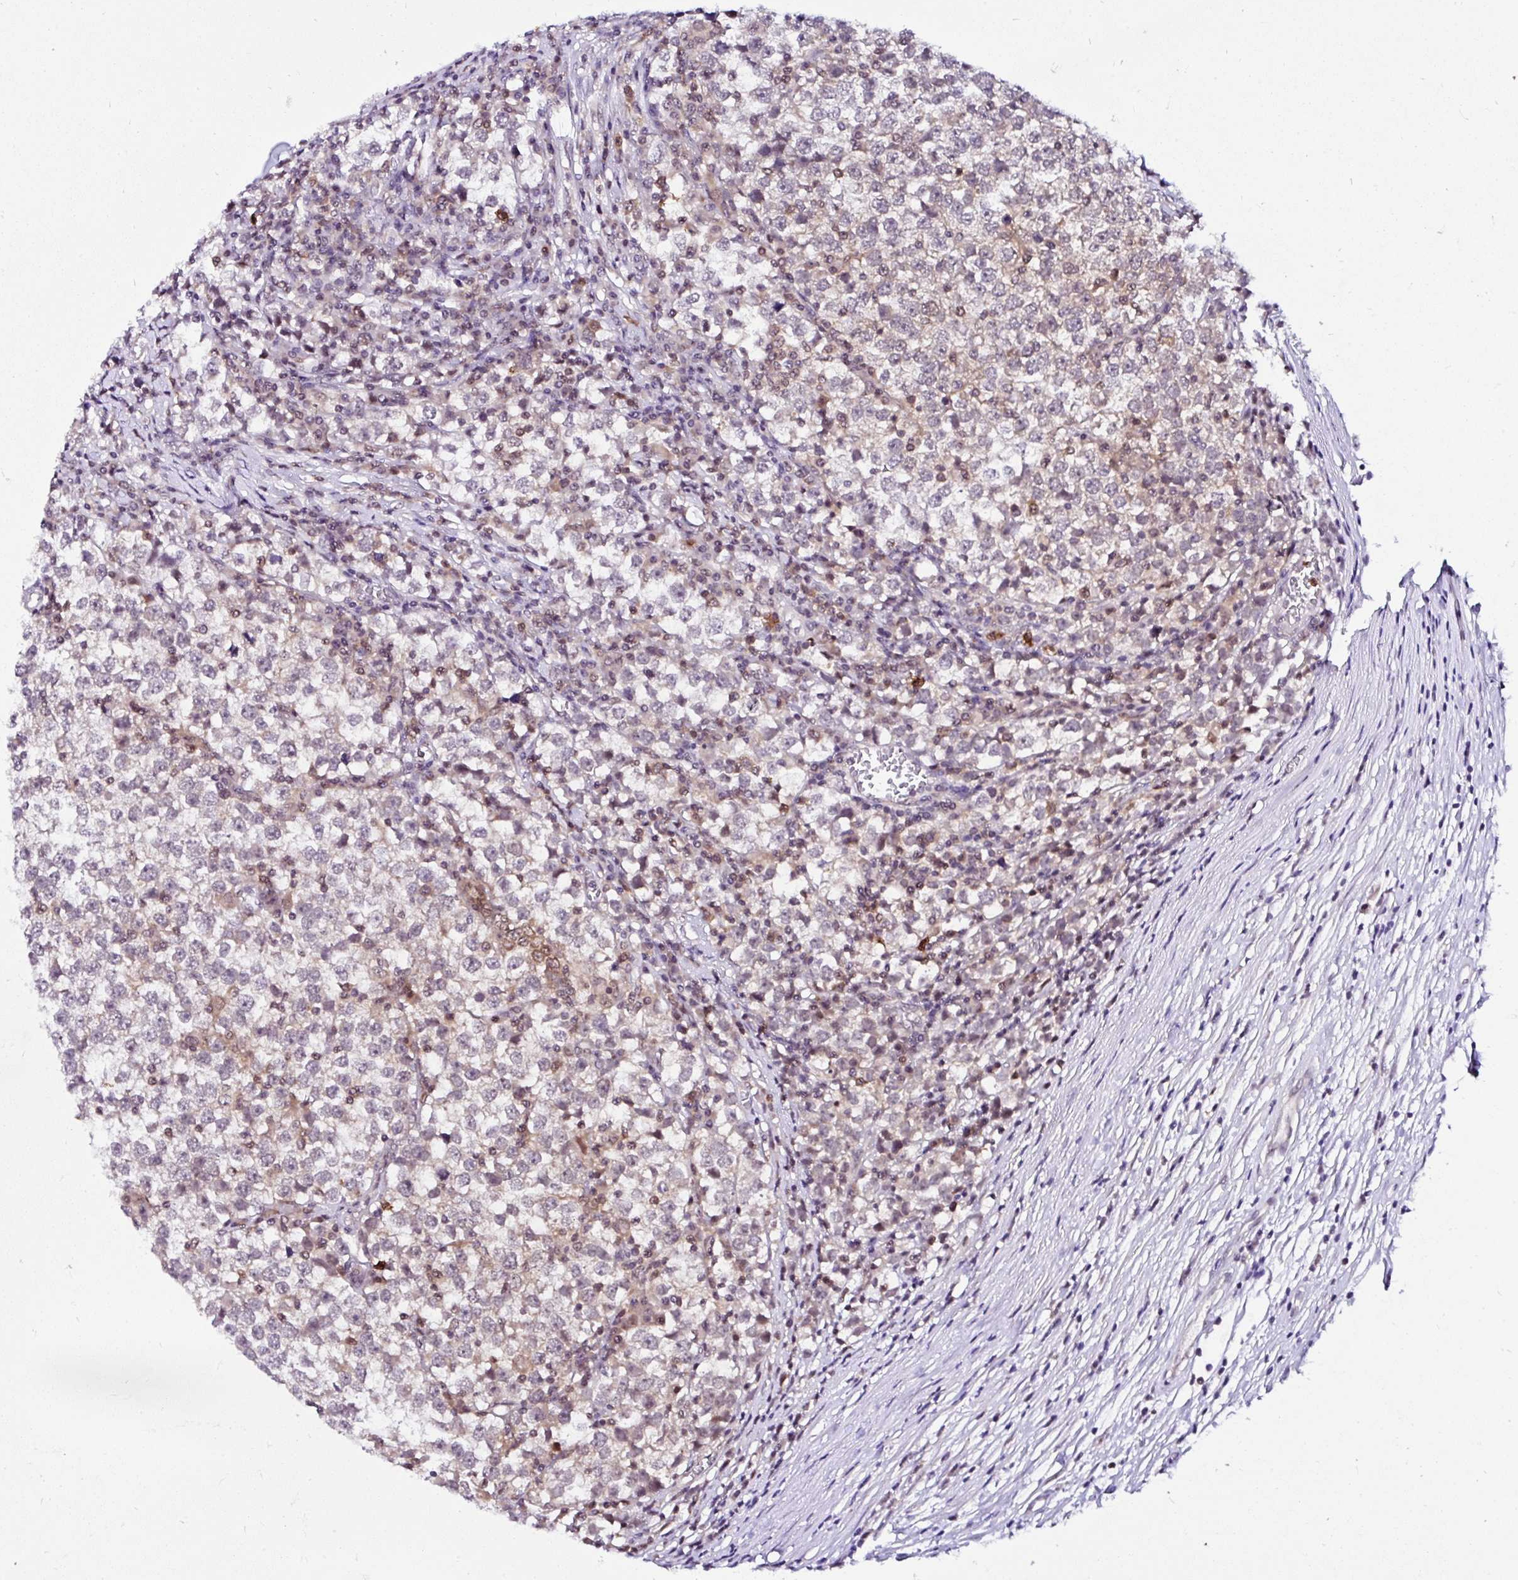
{"staining": {"intensity": "negative", "quantity": "none", "location": "none"}, "tissue": "testis cancer", "cell_type": "Tumor cells", "image_type": "cancer", "snomed": [{"axis": "morphology", "description": "Seminoma, NOS"}, {"axis": "topography", "description": "Testis"}], "caption": "Immunohistochemistry of testis cancer shows no positivity in tumor cells.", "gene": "PIN4", "patient": {"sex": "male", "age": 65}}